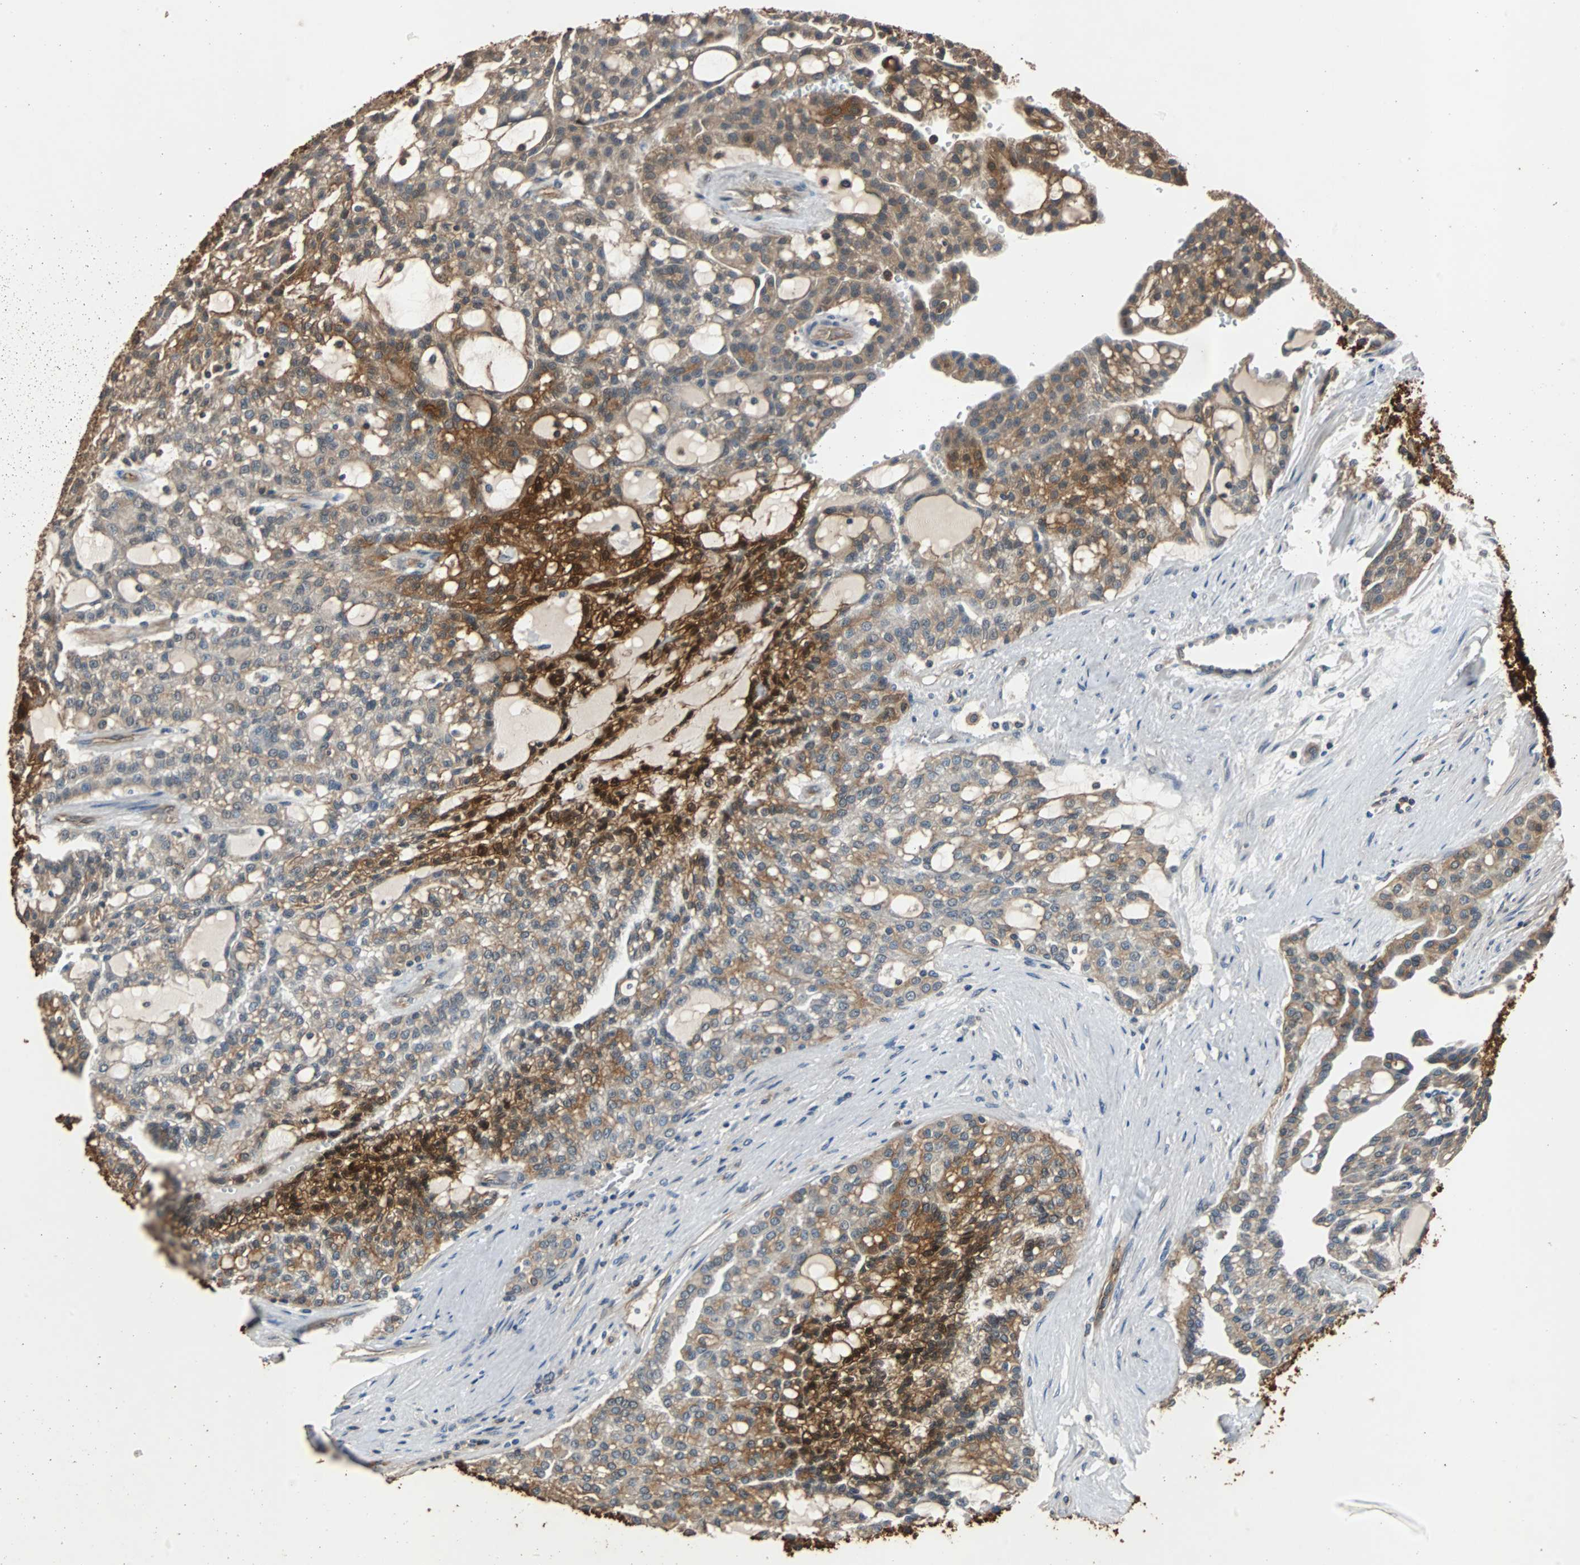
{"staining": {"intensity": "strong", "quantity": "25%-75%", "location": "cytoplasmic/membranous,nuclear"}, "tissue": "renal cancer", "cell_type": "Tumor cells", "image_type": "cancer", "snomed": [{"axis": "morphology", "description": "Adenocarcinoma, NOS"}, {"axis": "topography", "description": "Kidney"}], "caption": "Renal adenocarcinoma tissue exhibits strong cytoplasmic/membranous and nuclear positivity in about 25%-75% of tumor cells", "gene": "NDRG1", "patient": {"sex": "male", "age": 63}}